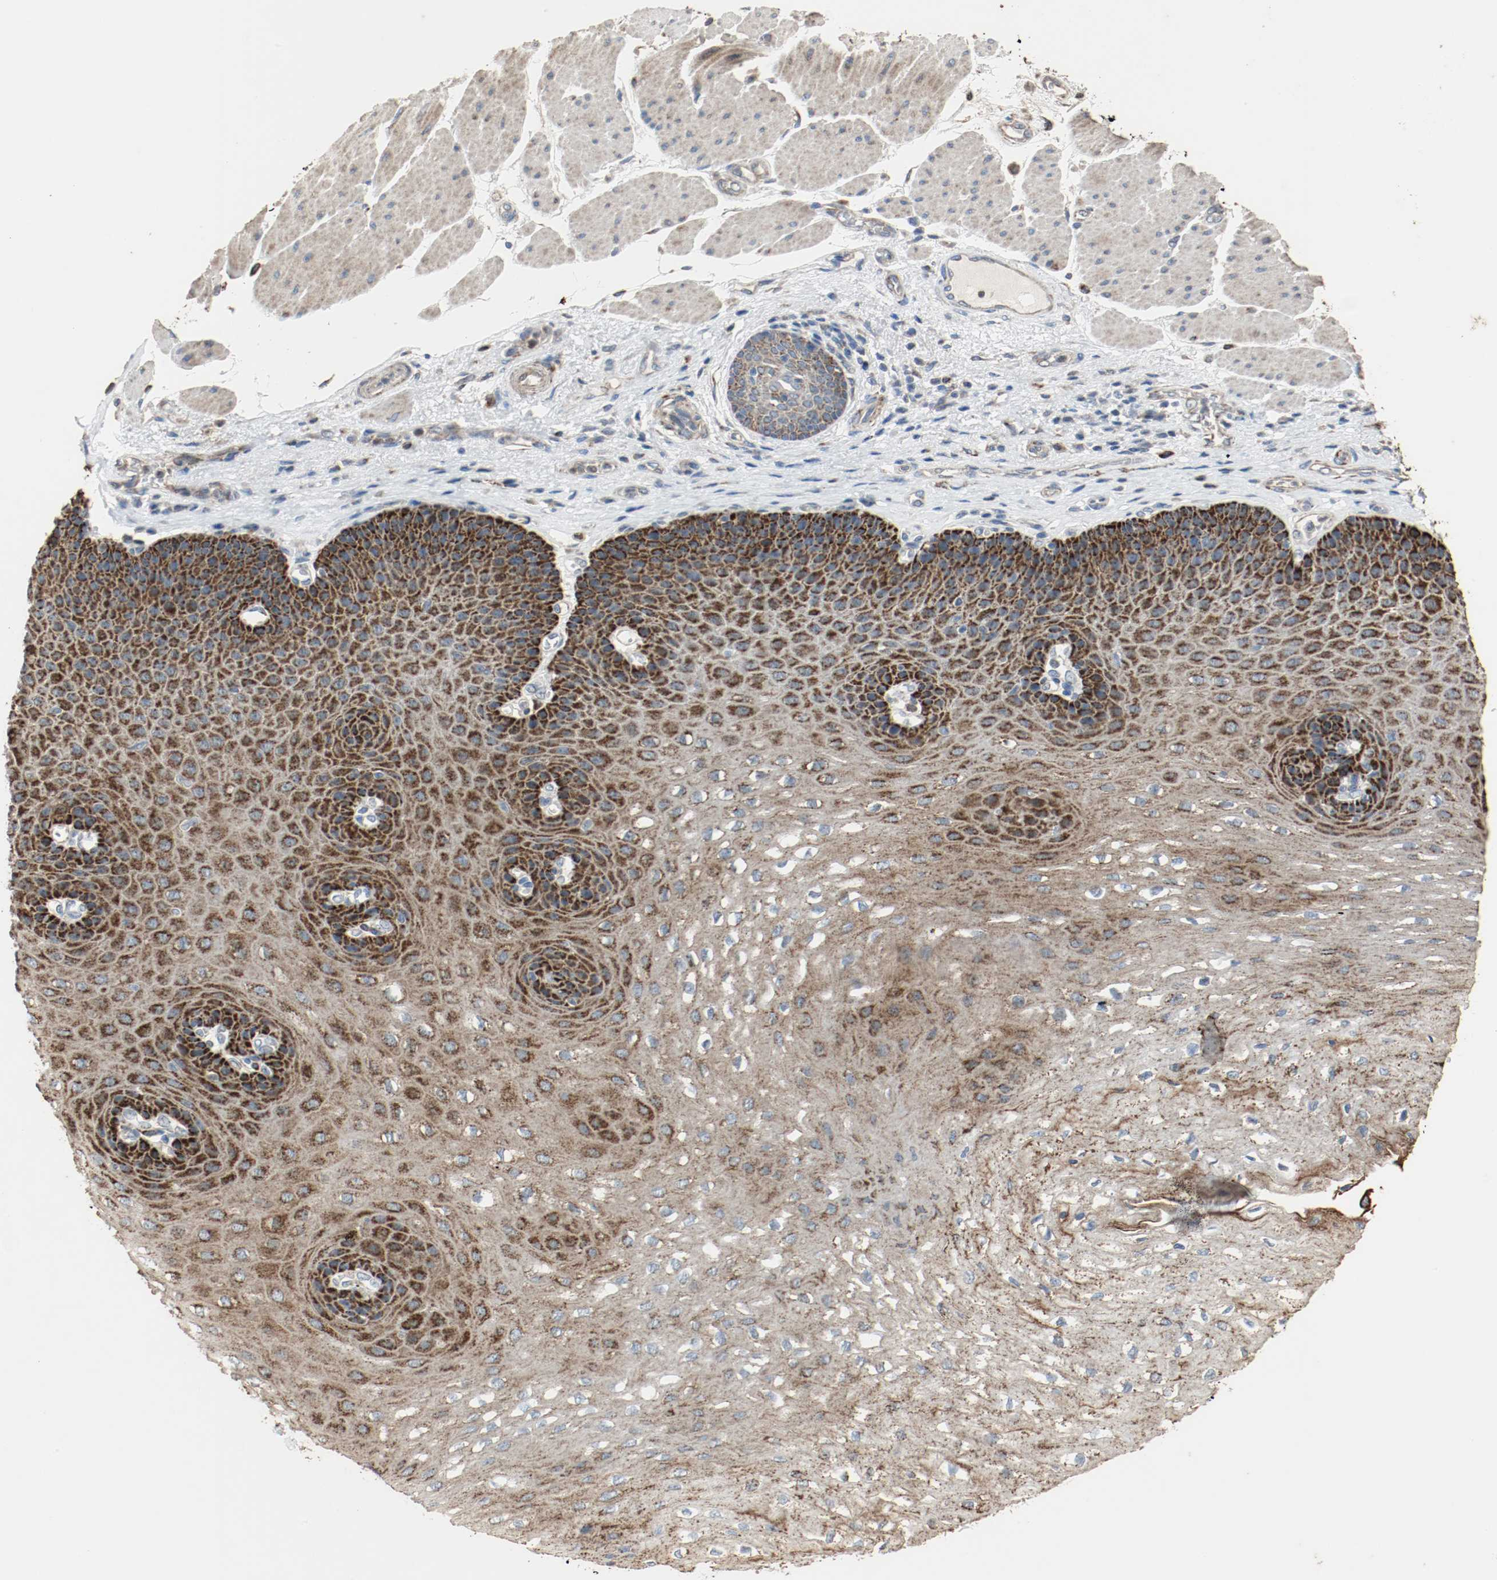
{"staining": {"intensity": "strong", "quantity": ">75%", "location": "cytoplasmic/membranous"}, "tissue": "esophagus", "cell_type": "Squamous epithelial cells", "image_type": "normal", "snomed": [{"axis": "morphology", "description": "Normal tissue, NOS"}, {"axis": "topography", "description": "Esophagus"}], "caption": "Protein positivity by immunohistochemistry demonstrates strong cytoplasmic/membranous staining in approximately >75% of squamous epithelial cells in benign esophagus. (IHC, brightfield microscopy, high magnification).", "gene": "ALDH4A1", "patient": {"sex": "female", "age": 72}}